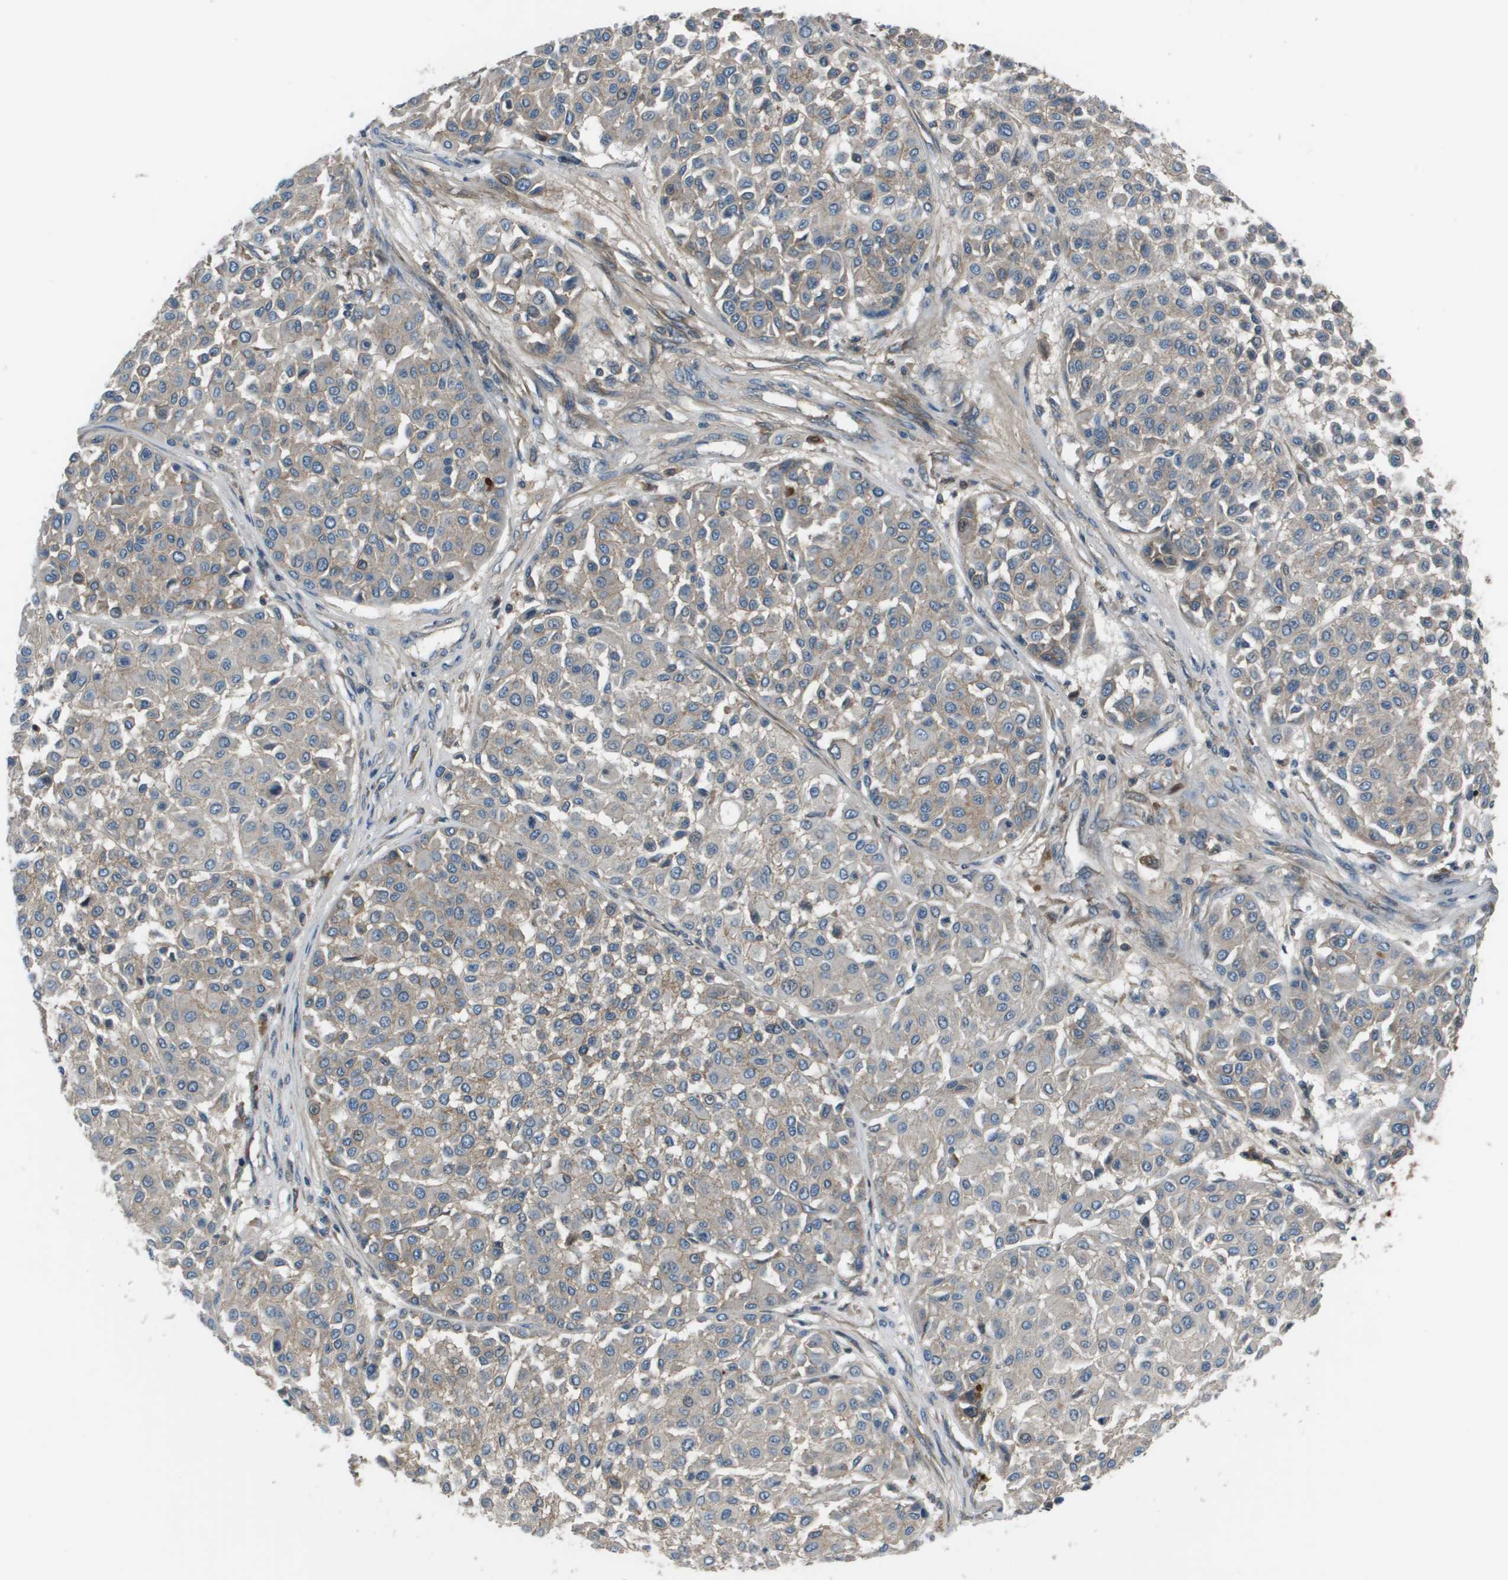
{"staining": {"intensity": "weak", "quantity": "<25%", "location": "cytoplasmic/membranous"}, "tissue": "melanoma", "cell_type": "Tumor cells", "image_type": "cancer", "snomed": [{"axis": "morphology", "description": "Malignant melanoma, Metastatic site"}, {"axis": "topography", "description": "Soft tissue"}], "caption": "Image shows no protein positivity in tumor cells of melanoma tissue.", "gene": "PCOLCE", "patient": {"sex": "male", "age": 41}}